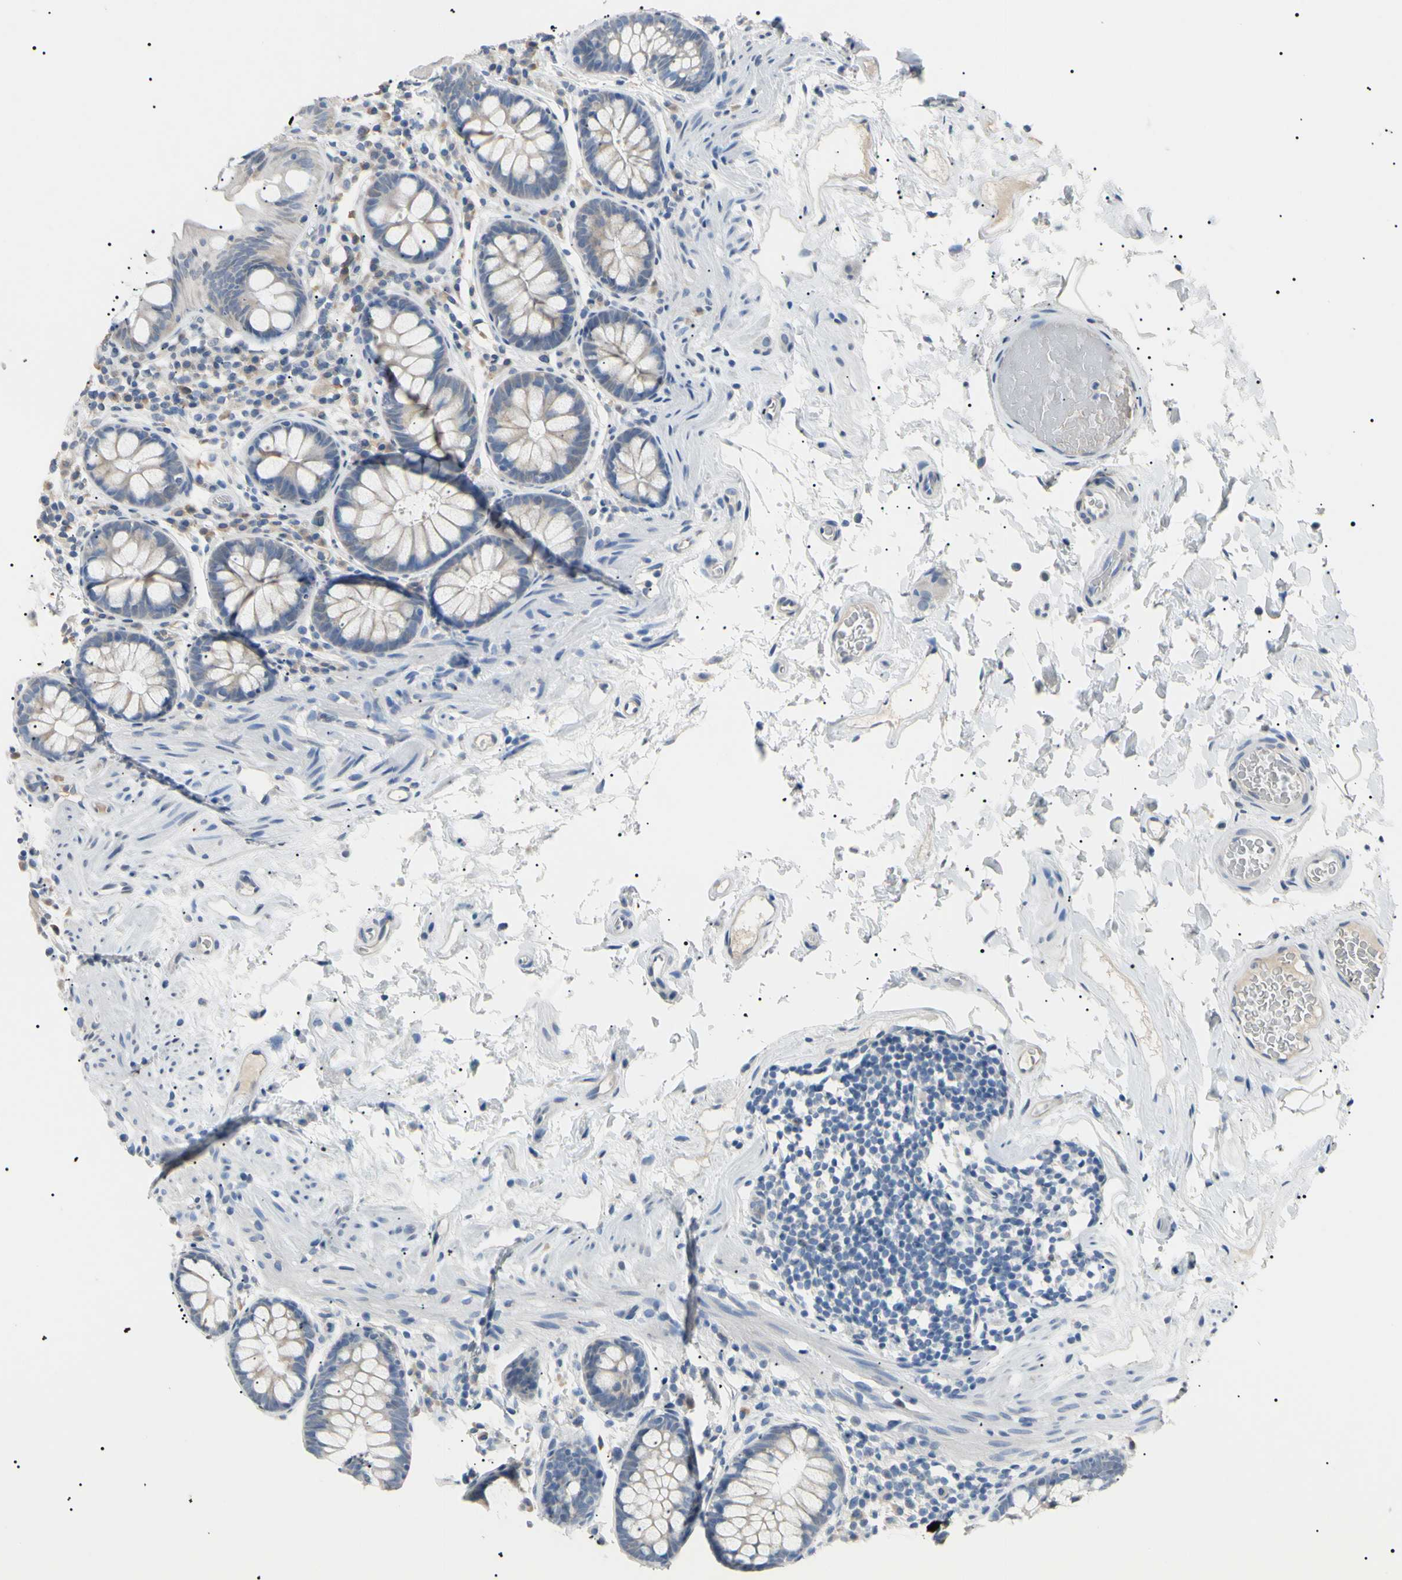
{"staining": {"intensity": "weak", "quantity": "<25%", "location": "cytoplasmic/membranous"}, "tissue": "colon", "cell_type": "Endothelial cells", "image_type": "normal", "snomed": [{"axis": "morphology", "description": "Normal tissue, NOS"}, {"axis": "topography", "description": "Colon"}], "caption": "Photomicrograph shows no protein expression in endothelial cells of benign colon.", "gene": "CGB3", "patient": {"sex": "female", "age": 80}}